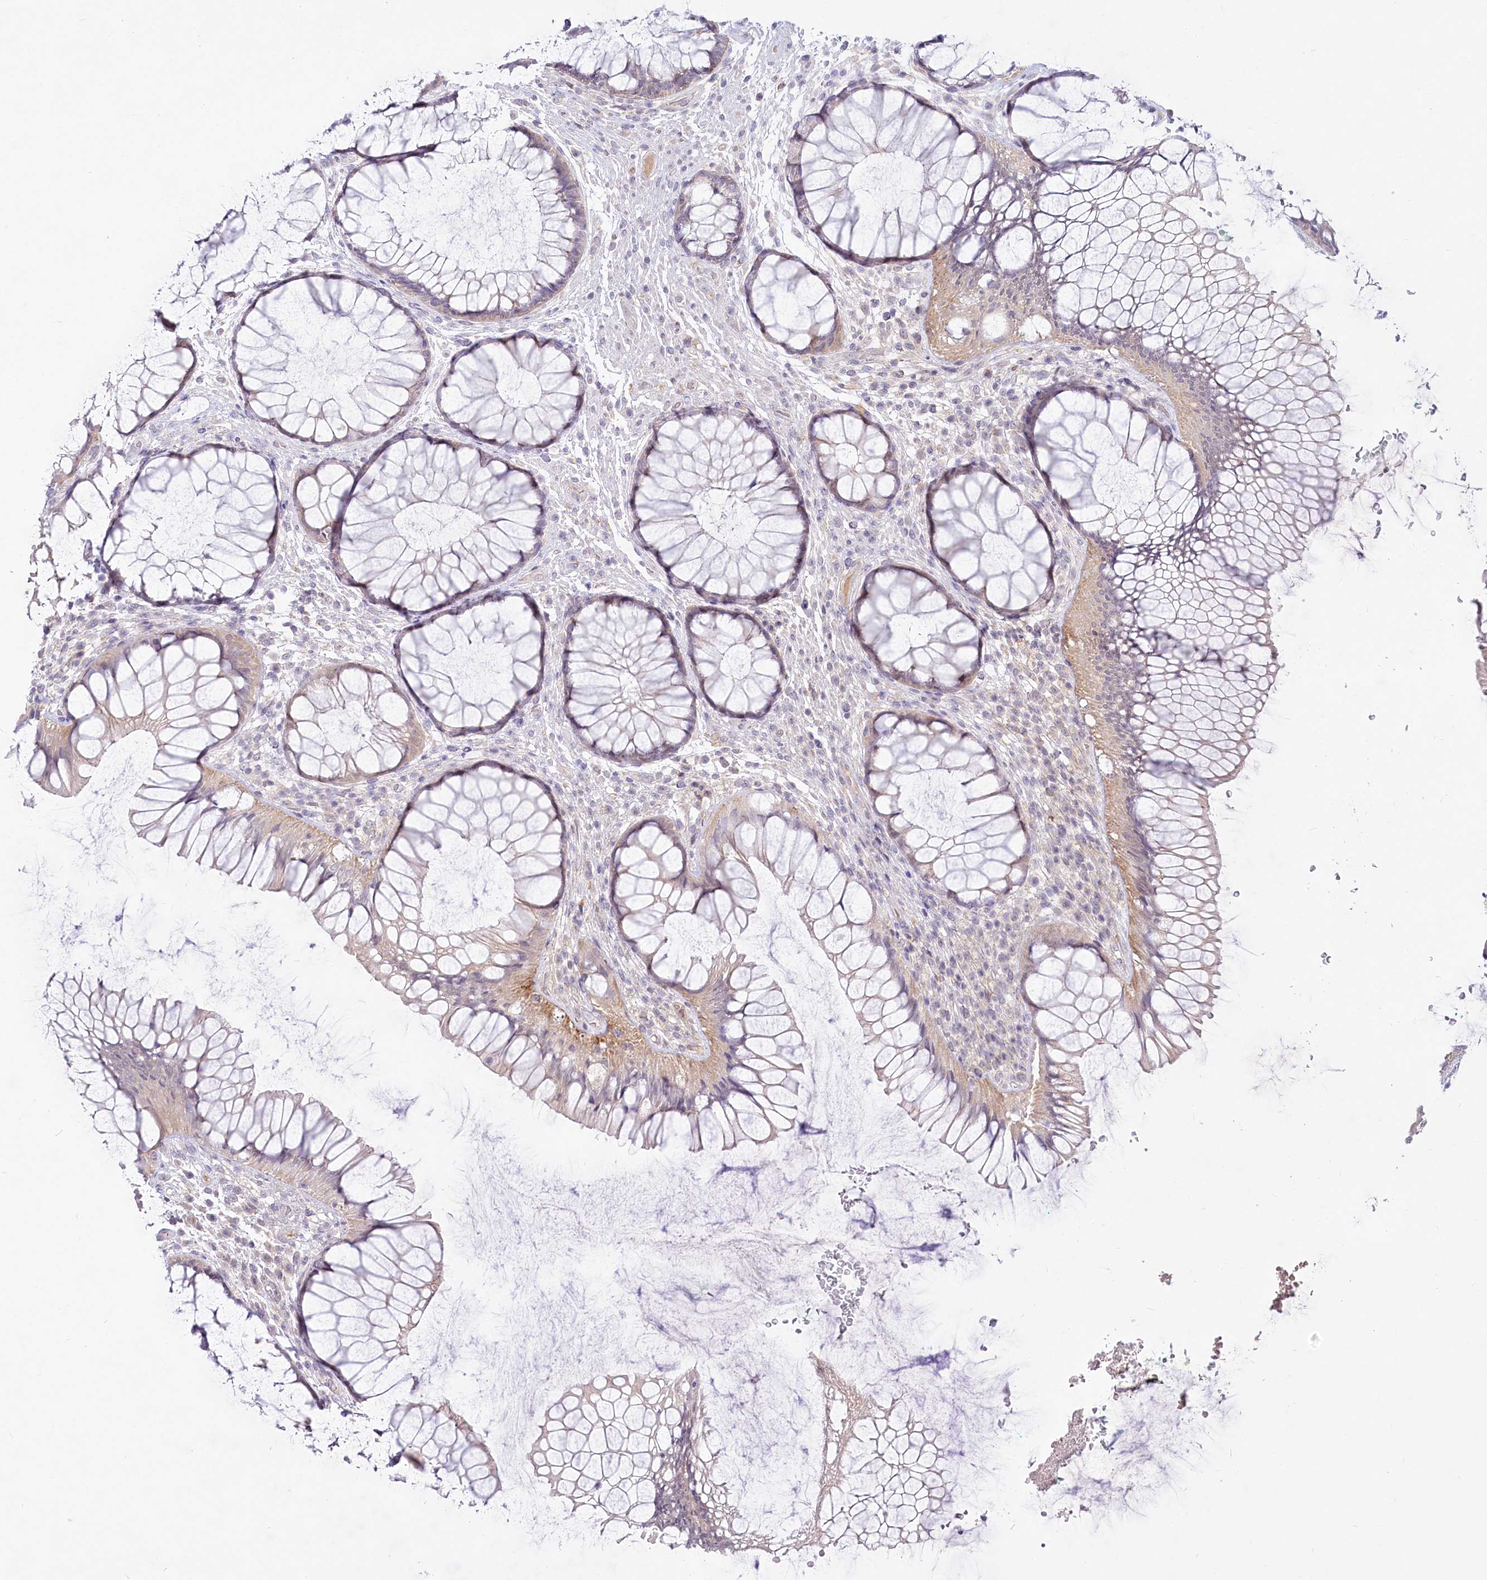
{"staining": {"intensity": "moderate", "quantity": "25%-75%", "location": "cytoplasmic/membranous"}, "tissue": "rectum", "cell_type": "Glandular cells", "image_type": "normal", "snomed": [{"axis": "morphology", "description": "Normal tissue, NOS"}, {"axis": "topography", "description": "Rectum"}], "caption": "Protein positivity by immunohistochemistry exhibits moderate cytoplasmic/membranous expression in about 25%-75% of glandular cells in normal rectum.", "gene": "EFHC2", "patient": {"sex": "male", "age": 51}}